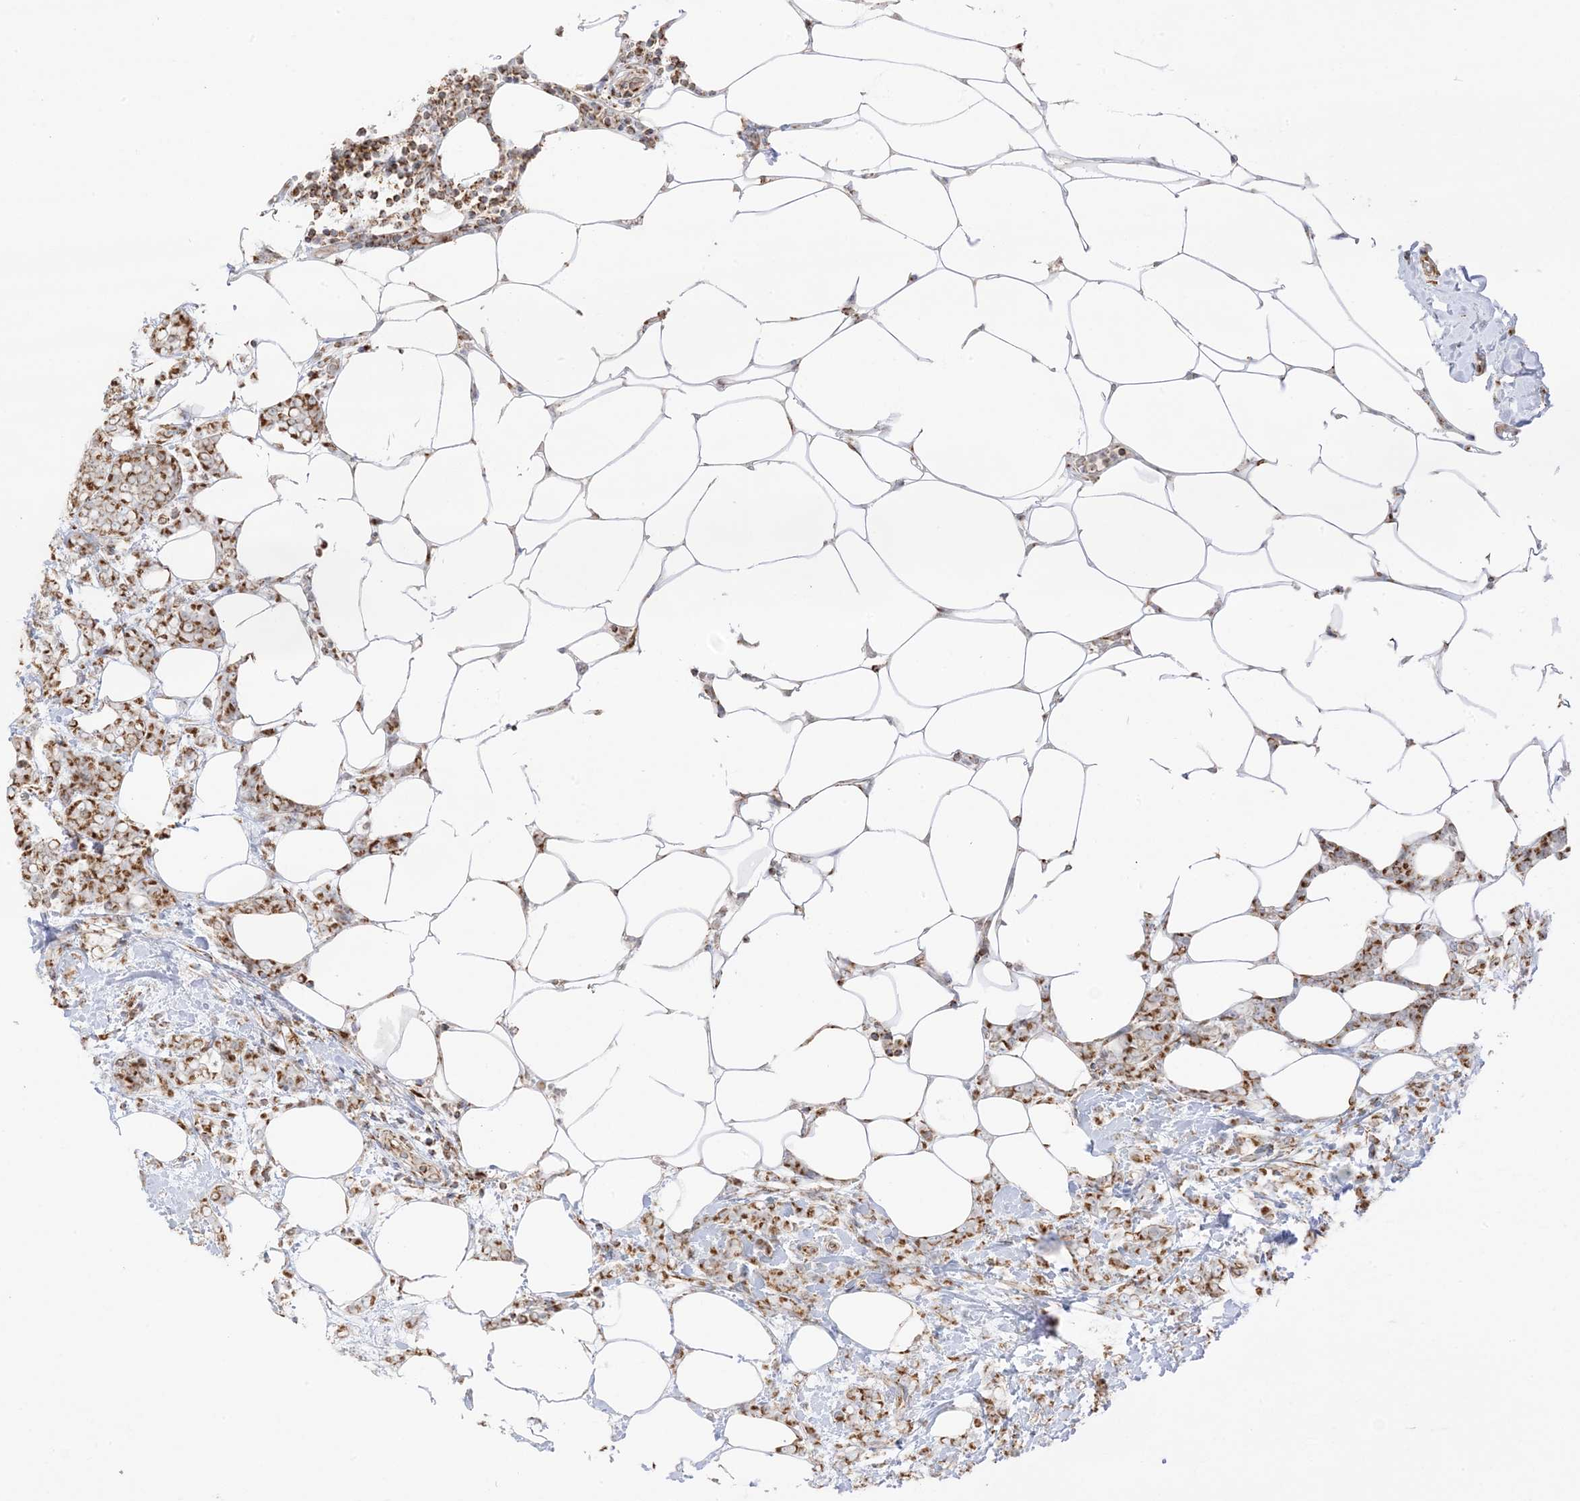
{"staining": {"intensity": "strong", "quantity": ">75%", "location": "cytoplasmic/membranous"}, "tissue": "breast cancer", "cell_type": "Tumor cells", "image_type": "cancer", "snomed": [{"axis": "morphology", "description": "Lobular carcinoma"}, {"axis": "topography", "description": "Breast"}], "caption": "Protein positivity by IHC displays strong cytoplasmic/membranous staining in about >75% of tumor cells in breast cancer (lobular carcinoma).", "gene": "SLC25A12", "patient": {"sex": "female", "age": 58}}